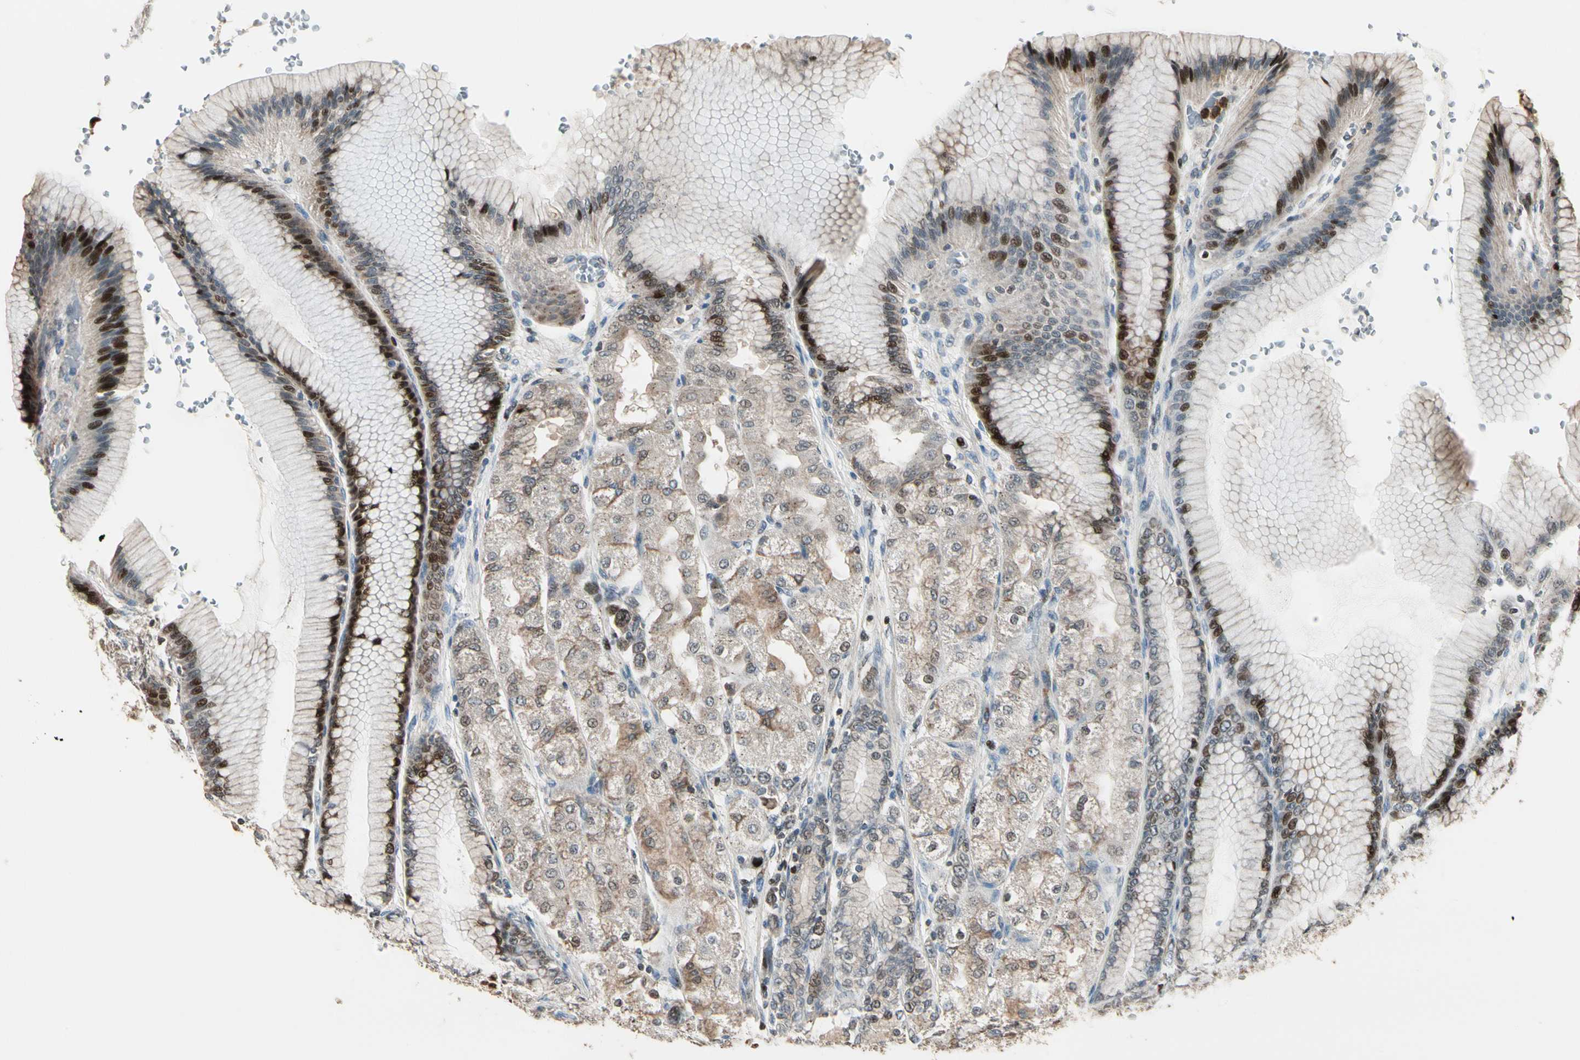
{"staining": {"intensity": "strong", "quantity": "25%-75%", "location": "nuclear"}, "tissue": "stomach", "cell_type": "Glandular cells", "image_type": "normal", "snomed": [{"axis": "morphology", "description": "Normal tissue, NOS"}, {"axis": "morphology", "description": "Adenocarcinoma, NOS"}, {"axis": "topography", "description": "Stomach"}, {"axis": "topography", "description": "Stomach, lower"}], "caption": "Brown immunohistochemical staining in benign human stomach reveals strong nuclear positivity in approximately 25%-75% of glandular cells.", "gene": "IP6K2", "patient": {"sex": "female", "age": 65}}